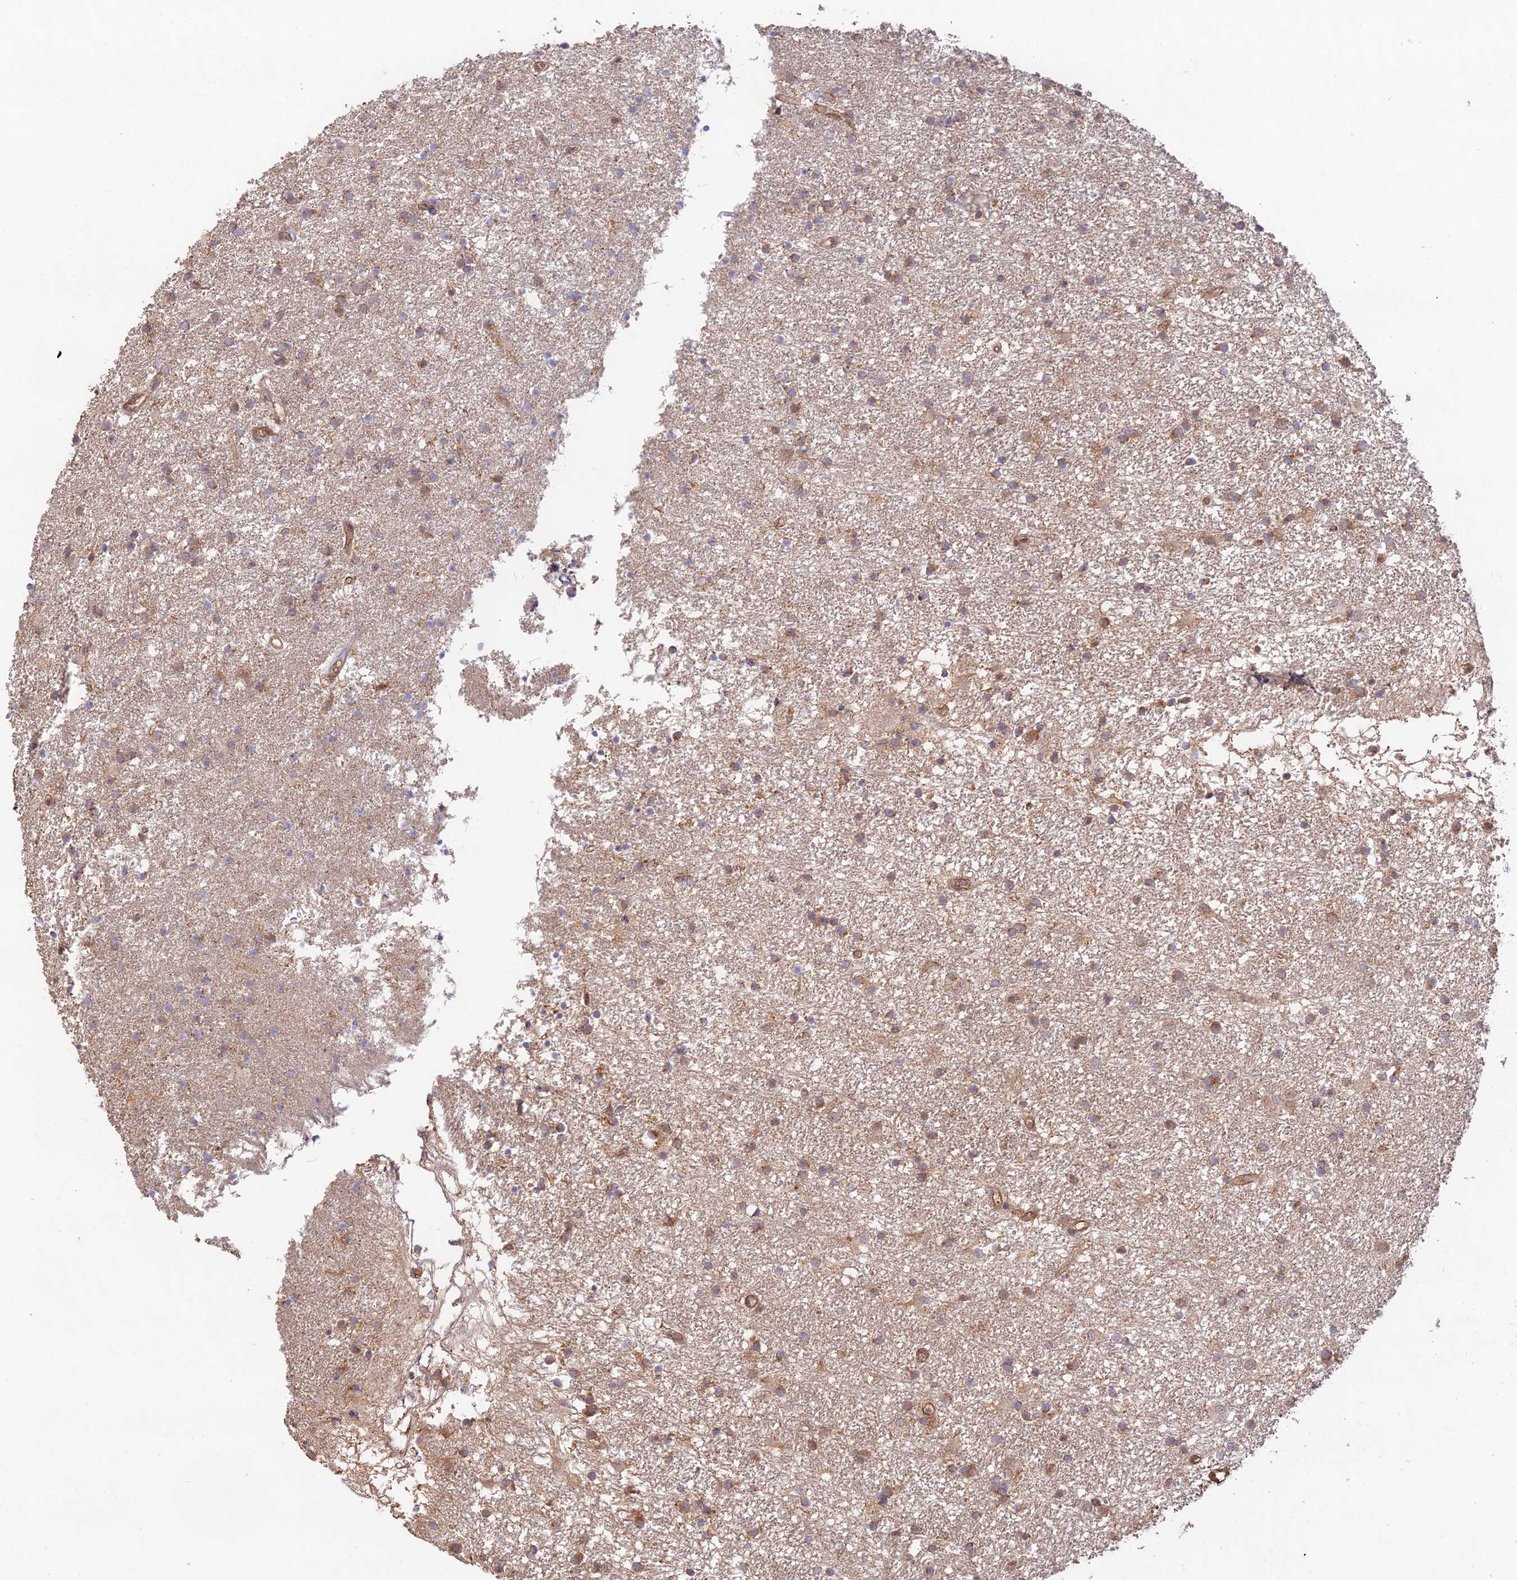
{"staining": {"intensity": "weak", "quantity": "25%-75%", "location": "cytoplasmic/membranous"}, "tissue": "glioma", "cell_type": "Tumor cells", "image_type": "cancer", "snomed": [{"axis": "morphology", "description": "Glioma, malignant, High grade"}, {"axis": "topography", "description": "Brain"}], "caption": "Malignant glioma (high-grade) stained with immunohistochemistry (IHC) shows weak cytoplasmic/membranous positivity in about 25%-75% of tumor cells.", "gene": "CLCF1", "patient": {"sex": "male", "age": 77}}